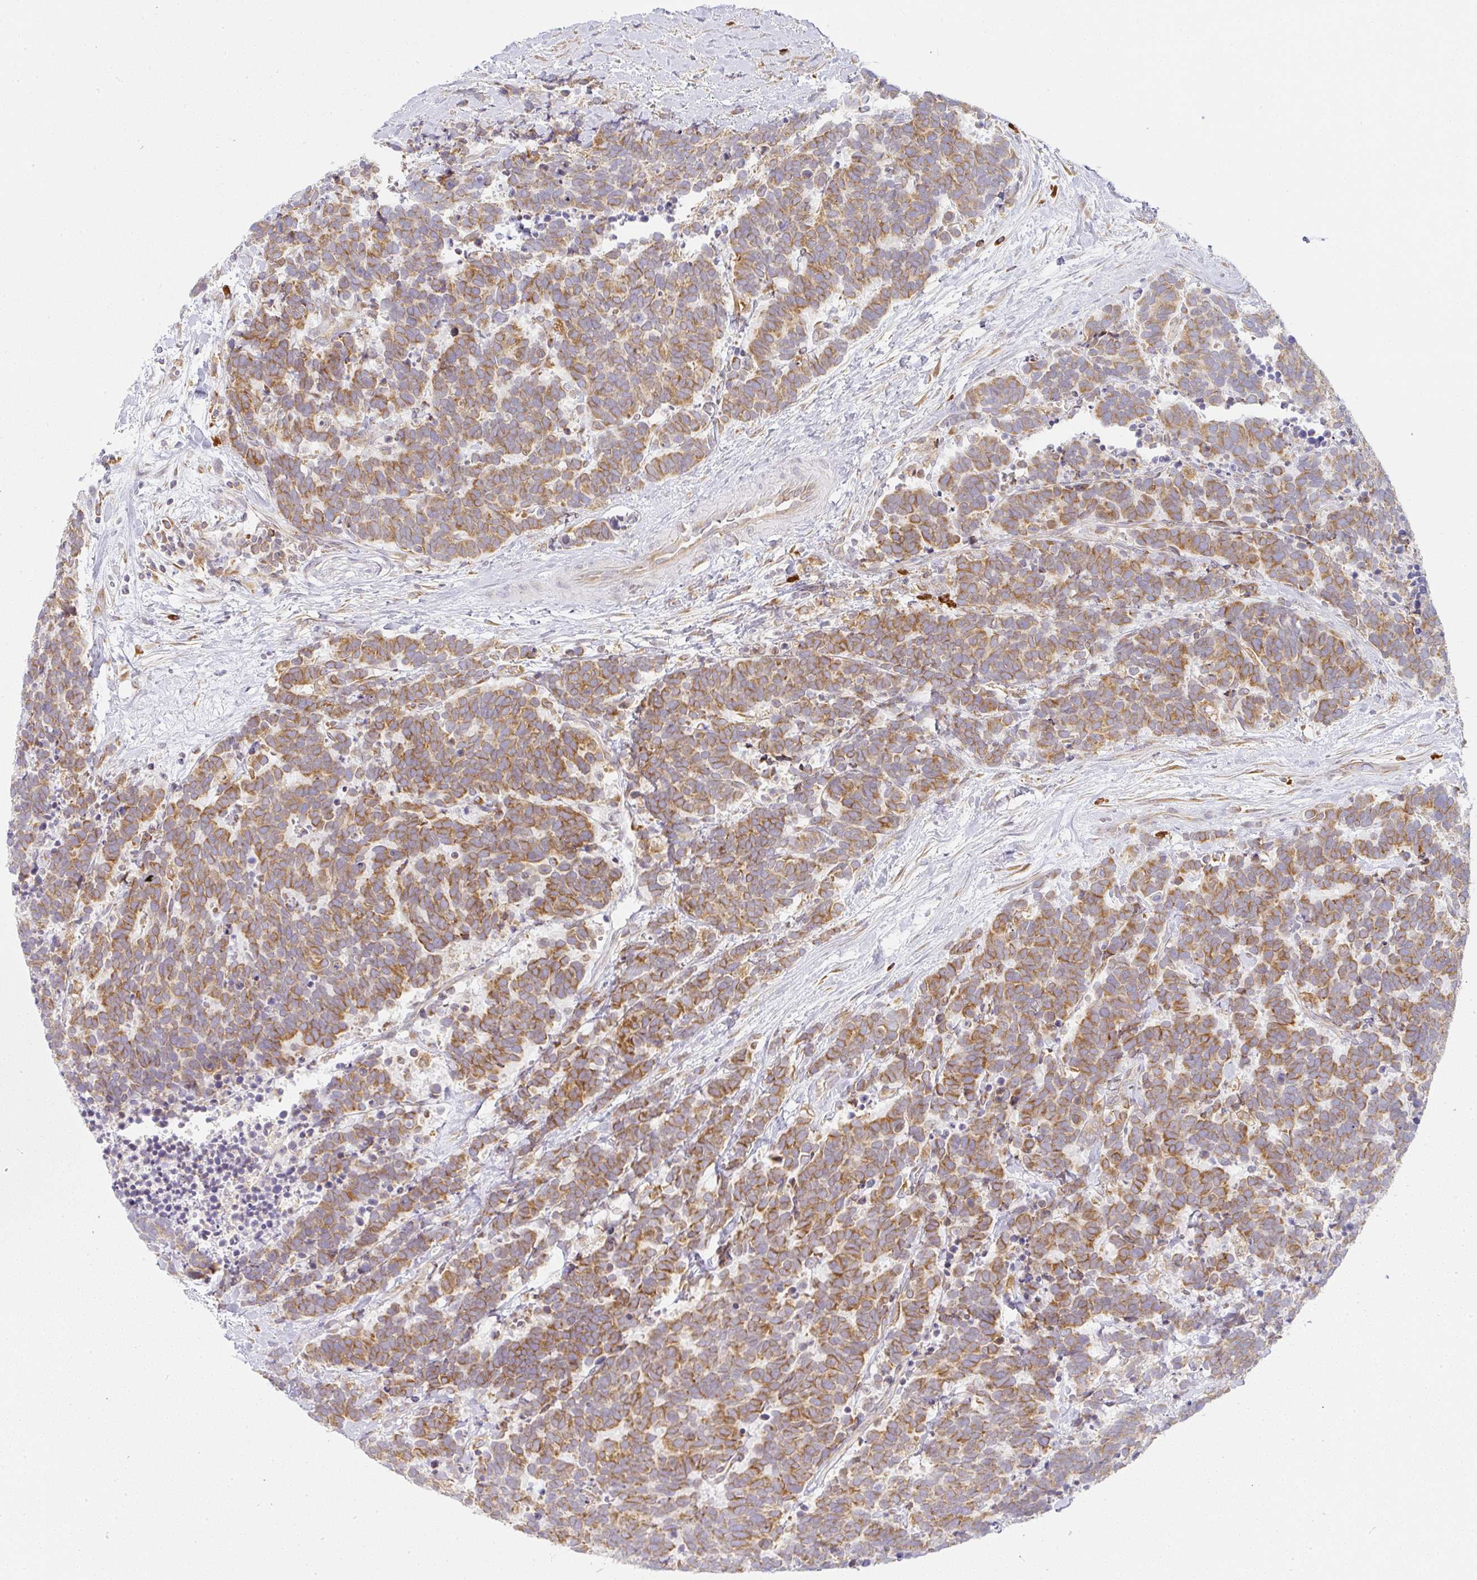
{"staining": {"intensity": "moderate", "quantity": ">75%", "location": "cytoplasmic/membranous"}, "tissue": "carcinoid", "cell_type": "Tumor cells", "image_type": "cancer", "snomed": [{"axis": "morphology", "description": "Carcinoma, NOS"}, {"axis": "morphology", "description": "Carcinoid, malignant, NOS"}, {"axis": "topography", "description": "Prostate"}], "caption": "This image demonstrates IHC staining of human carcinoid, with medium moderate cytoplasmic/membranous staining in approximately >75% of tumor cells.", "gene": "DERL2", "patient": {"sex": "male", "age": 57}}